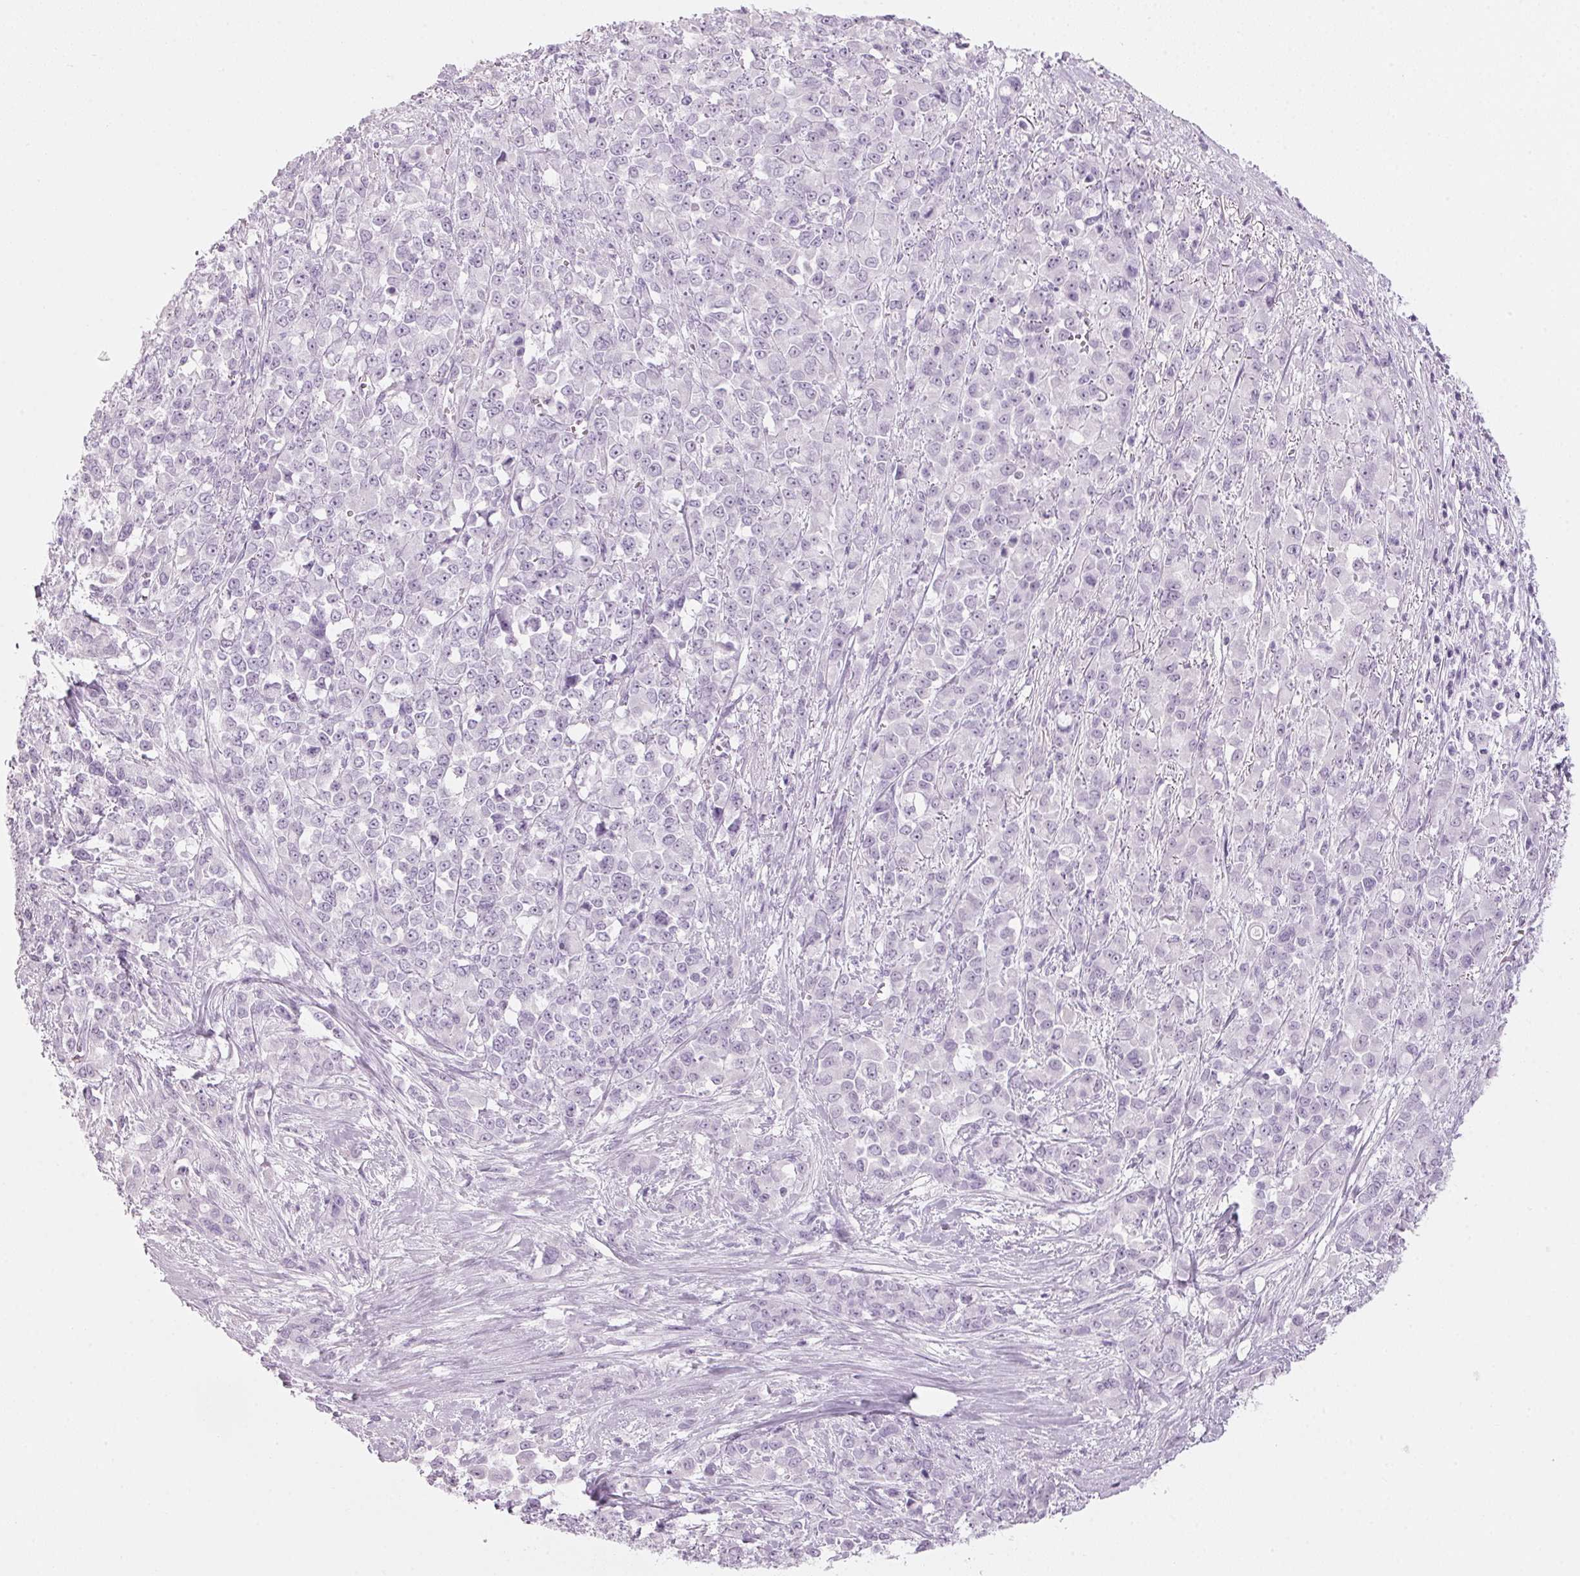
{"staining": {"intensity": "negative", "quantity": "none", "location": "none"}, "tissue": "stomach cancer", "cell_type": "Tumor cells", "image_type": "cancer", "snomed": [{"axis": "morphology", "description": "Adenocarcinoma, NOS"}, {"axis": "topography", "description": "Stomach"}], "caption": "IHC micrograph of human stomach cancer stained for a protein (brown), which exhibits no positivity in tumor cells.", "gene": "DNTTIP2", "patient": {"sex": "female", "age": 76}}